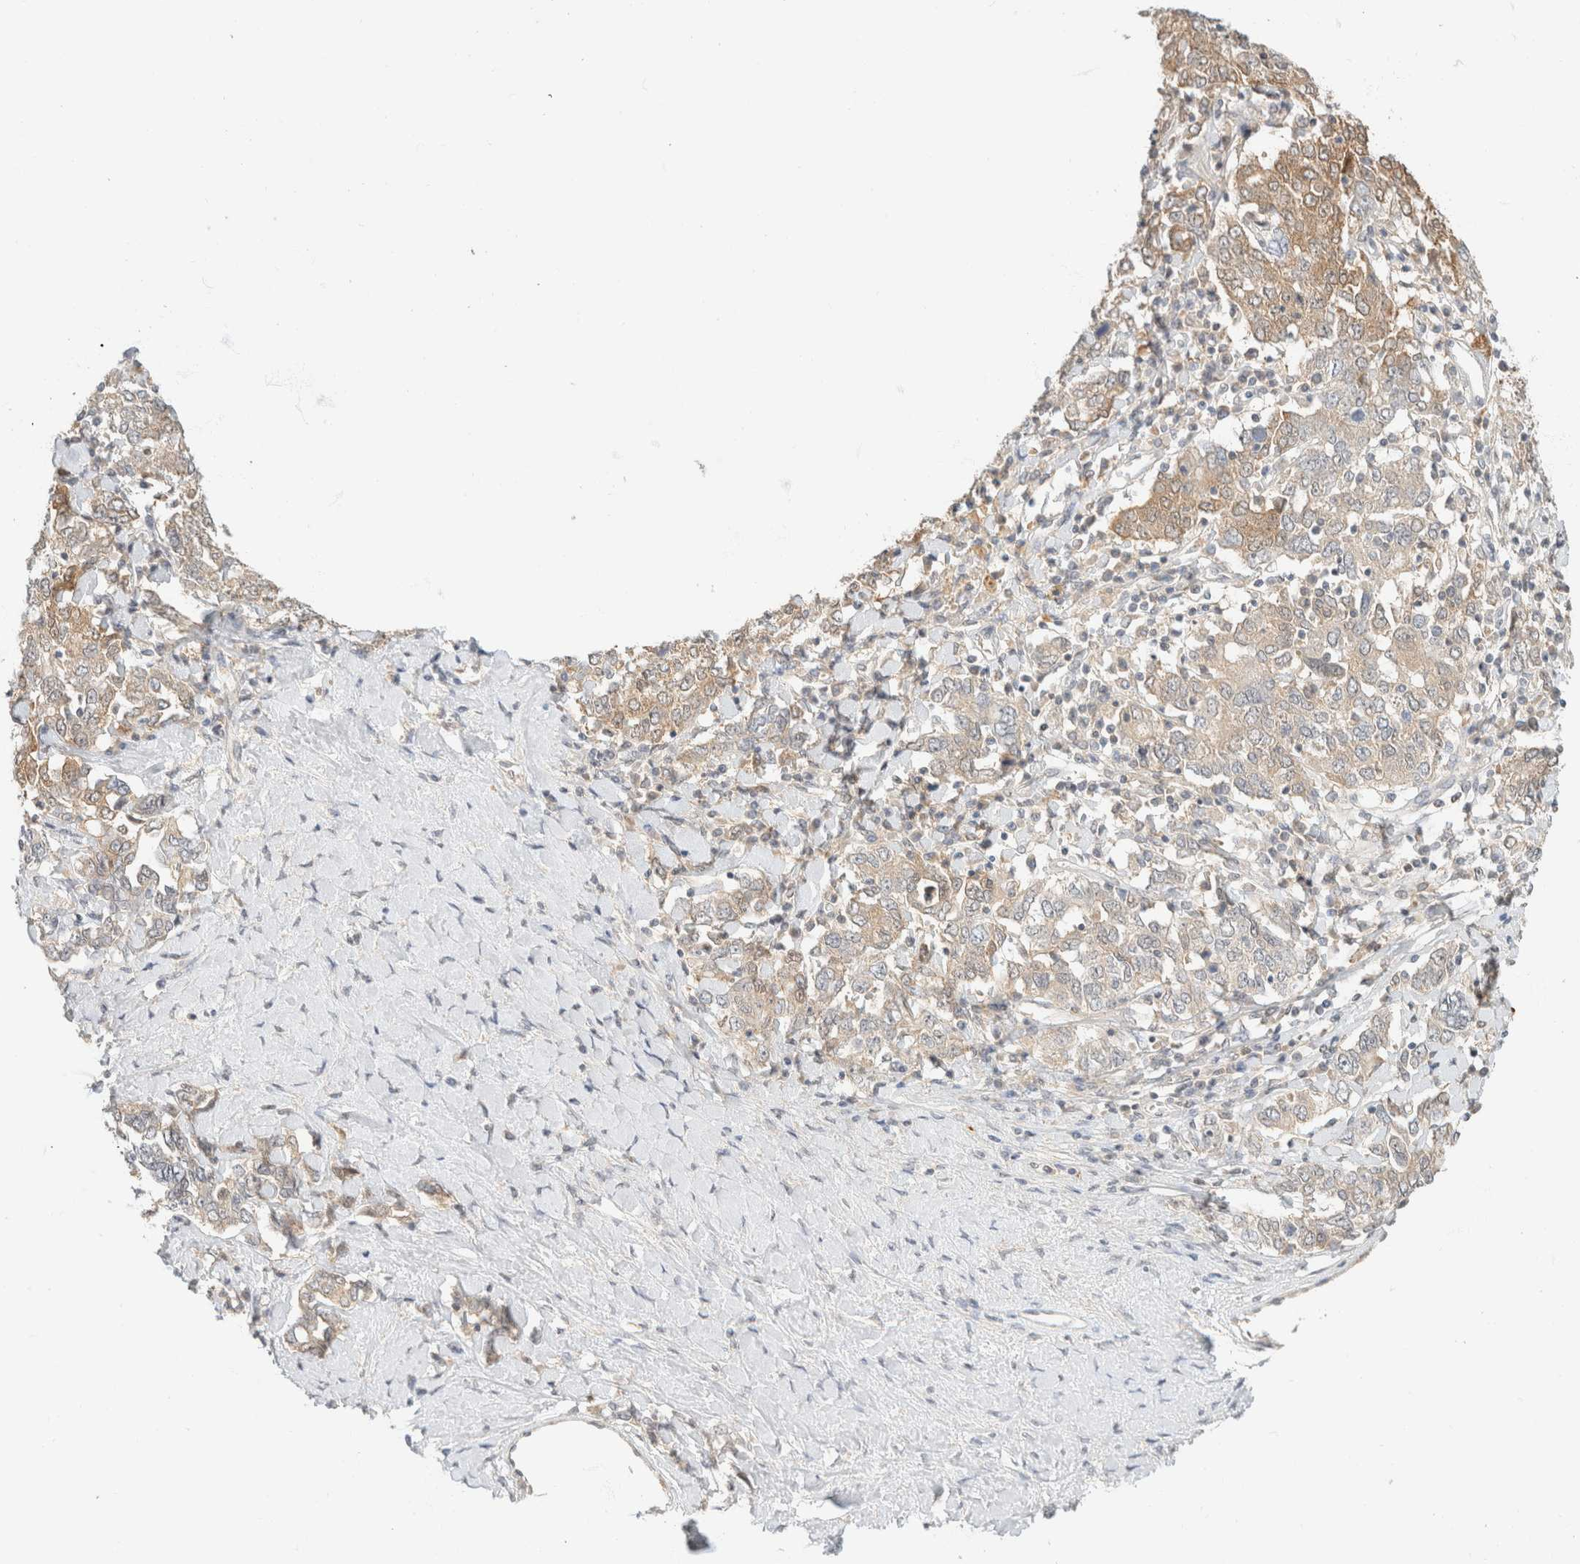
{"staining": {"intensity": "weak", "quantity": "25%-75%", "location": "cytoplasmic/membranous"}, "tissue": "ovarian cancer", "cell_type": "Tumor cells", "image_type": "cancer", "snomed": [{"axis": "morphology", "description": "Carcinoma, endometroid"}, {"axis": "topography", "description": "Ovary"}], "caption": "A low amount of weak cytoplasmic/membranous expression is identified in about 25%-75% of tumor cells in ovarian endometroid carcinoma tissue.", "gene": "GPI", "patient": {"sex": "female", "age": 62}}